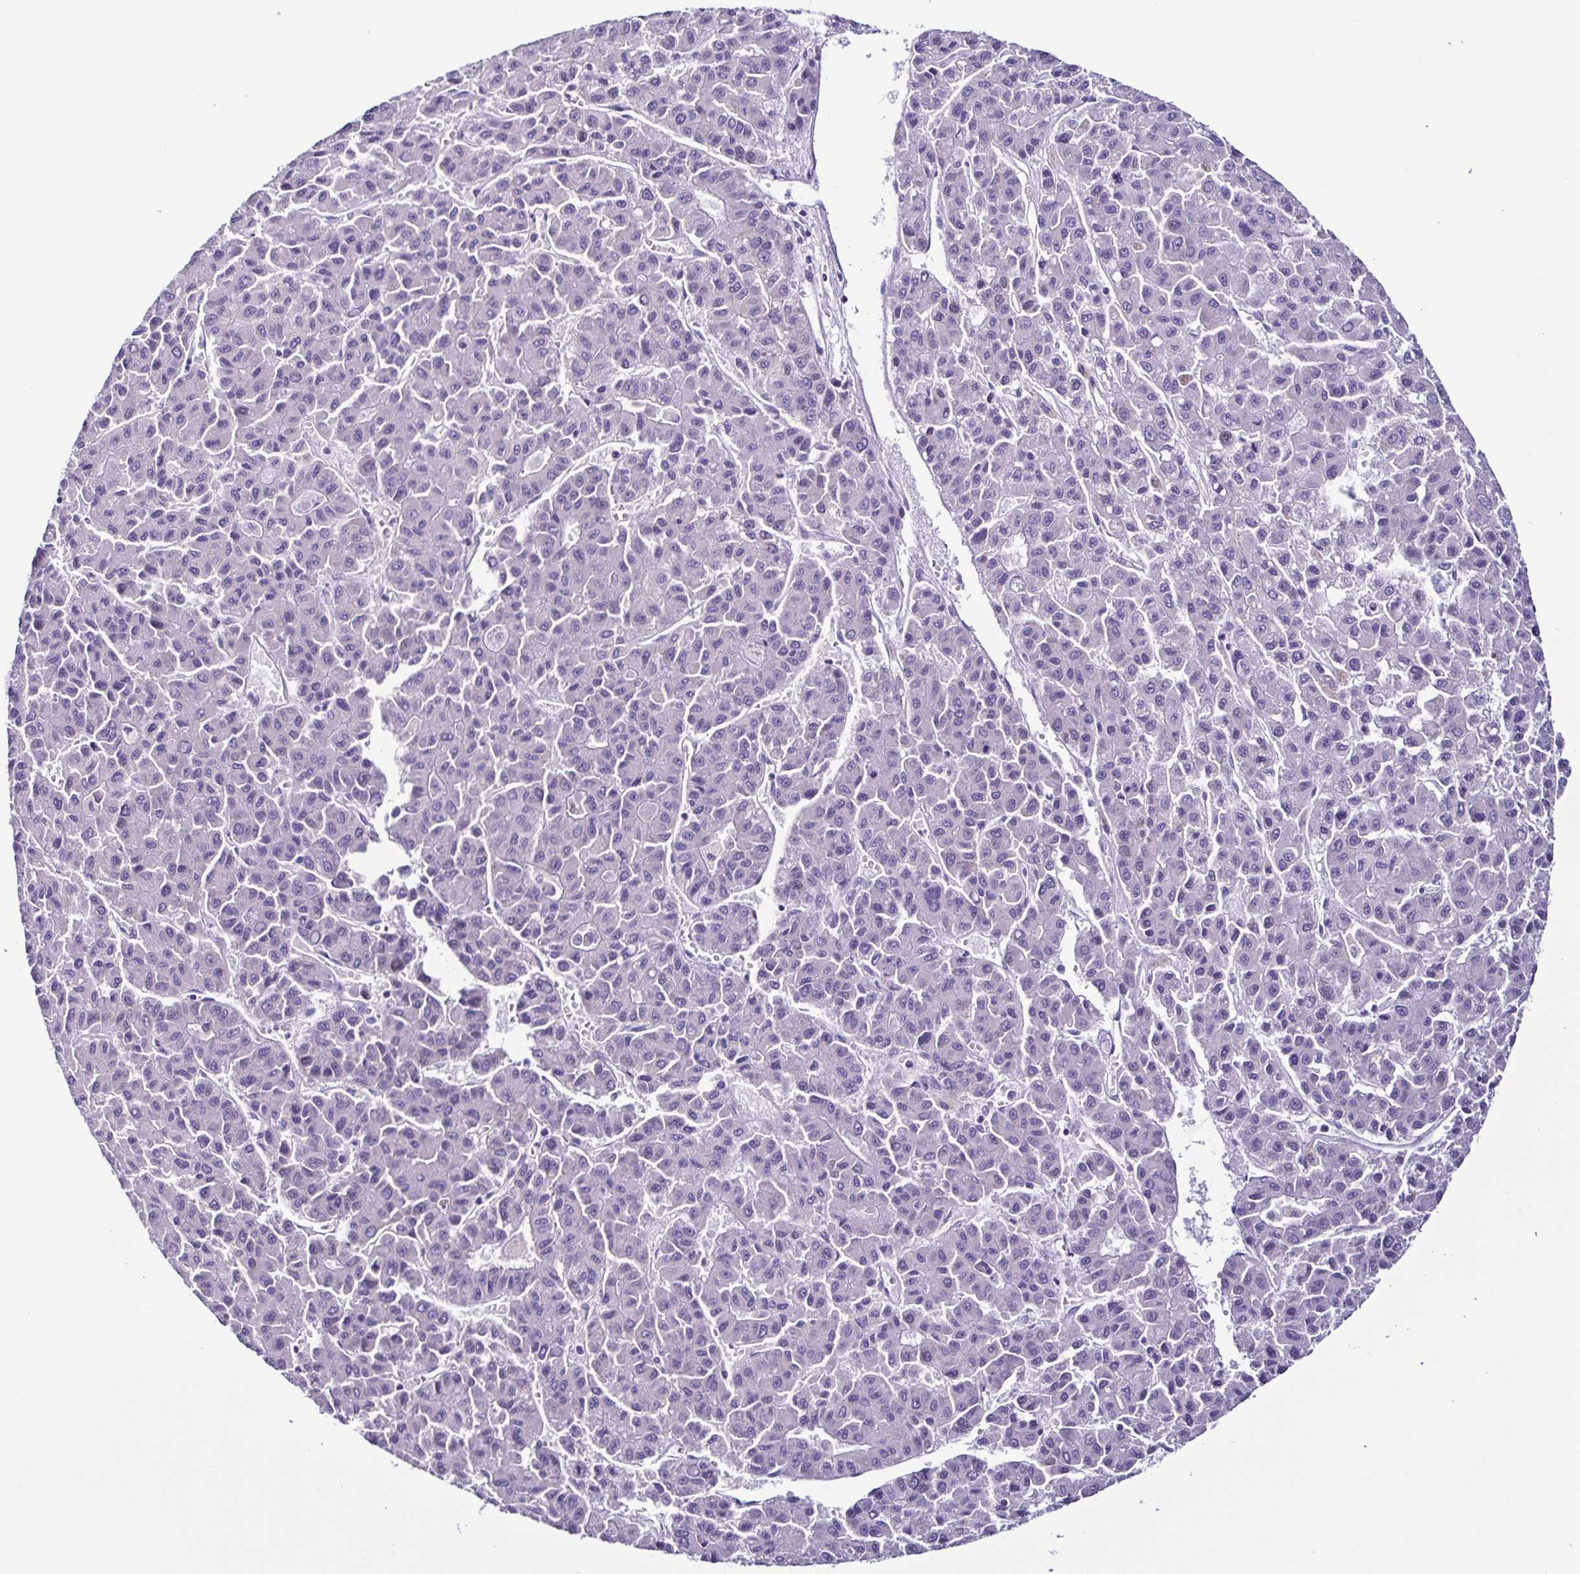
{"staining": {"intensity": "negative", "quantity": "none", "location": "none"}, "tissue": "liver cancer", "cell_type": "Tumor cells", "image_type": "cancer", "snomed": [{"axis": "morphology", "description": "Carcinoma, Hepatocellular, NOS"}, {"axis": "topography", "description": "Liver"}], "caption": "The immunohistochemistry image has no significant expression in tumor cells of liver cancer tissue.", "gene": "SRL", "patient": {"sex": "male", "age": 70}}